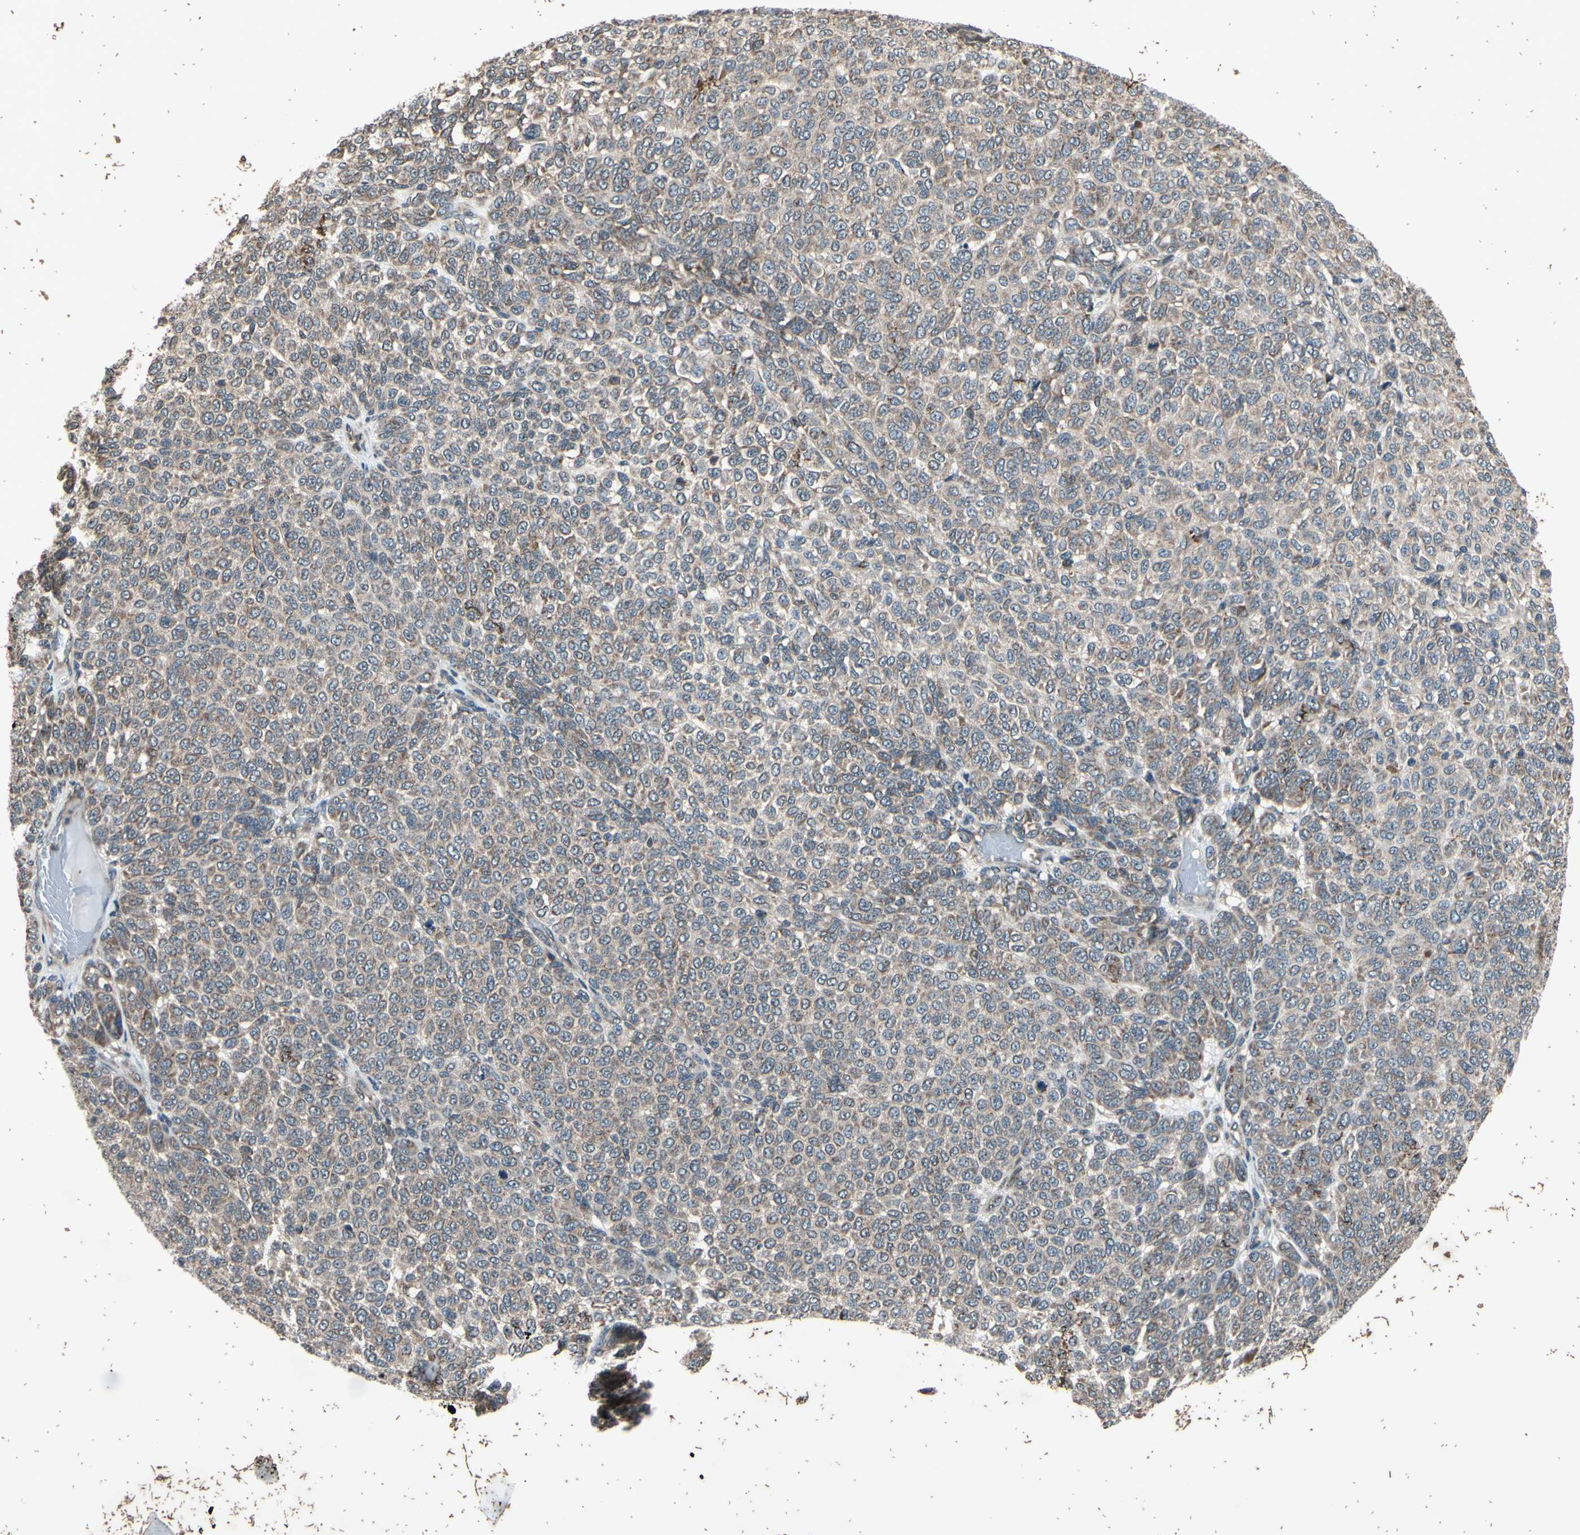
{"staining": {"intensity": "weak", "quantity": "25%-75%", "location": "cytoplasmic/membranous"}, "tissue": "melanoma", "cell_type": "Tumor cells", "image_type": "cancer", "snomed": [{"axis": "morphology", "description": "Malignant melanoma, NOS"}, {"axis": "topography", "description": "Skin"}], "caption": "Immunohistochemical staining of melanoma demonstrates weak cytoplasmic/membranous protein positivity in about 25%-75% of tumor cells. Using DAB (brown) and hematoxylin (blue) stains, captured at high magnification using brightfield microscopy.", "gene": "MBTPS2", "patient": {"sex": "male", "age": 59}}